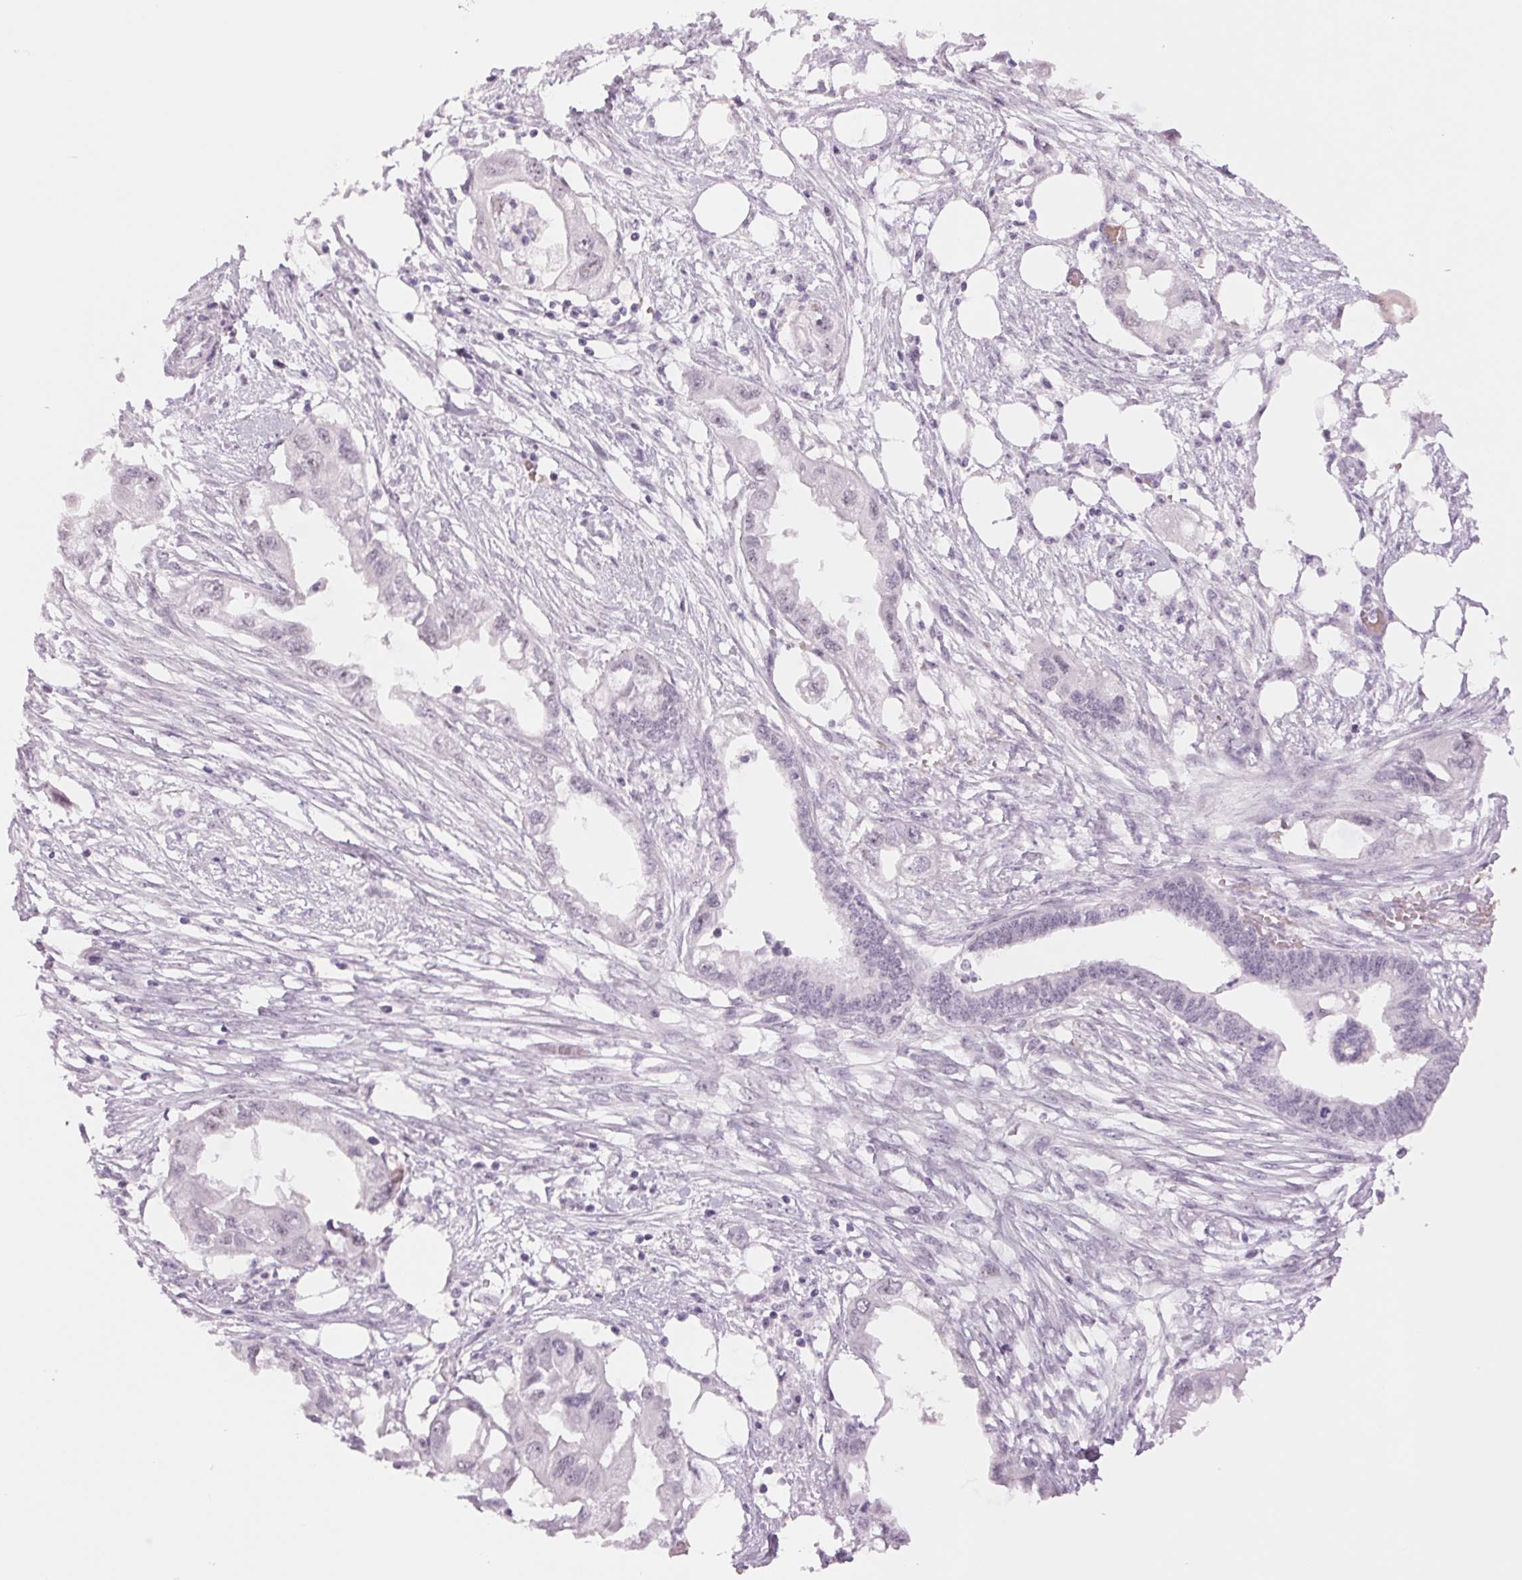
{"staining": {"intensity": "negative", "quantity": "none", "location": "none"}, "tissue": "endometrial cancer", "cell_type": "Tumor cells", "image_type": "cancer", "snomed": [{"axis": "morphology", "description": "Adenocarcinoma, NOS"}, {"axis": "morphology", "description": "Adenocarcinoma, metastatic, NOS"}, {"axis": "topography", "description": "Adipose tissue"}, {"axis": "topography", "description": "Endometrium"}], "caption": "The immunohistochemistry (IHC) micrograph has no significant positivity in tumor cells of endometrial cancer tissue.", "gene": "ZC3H14", "patient": {"sex": "female", "age": 67}}